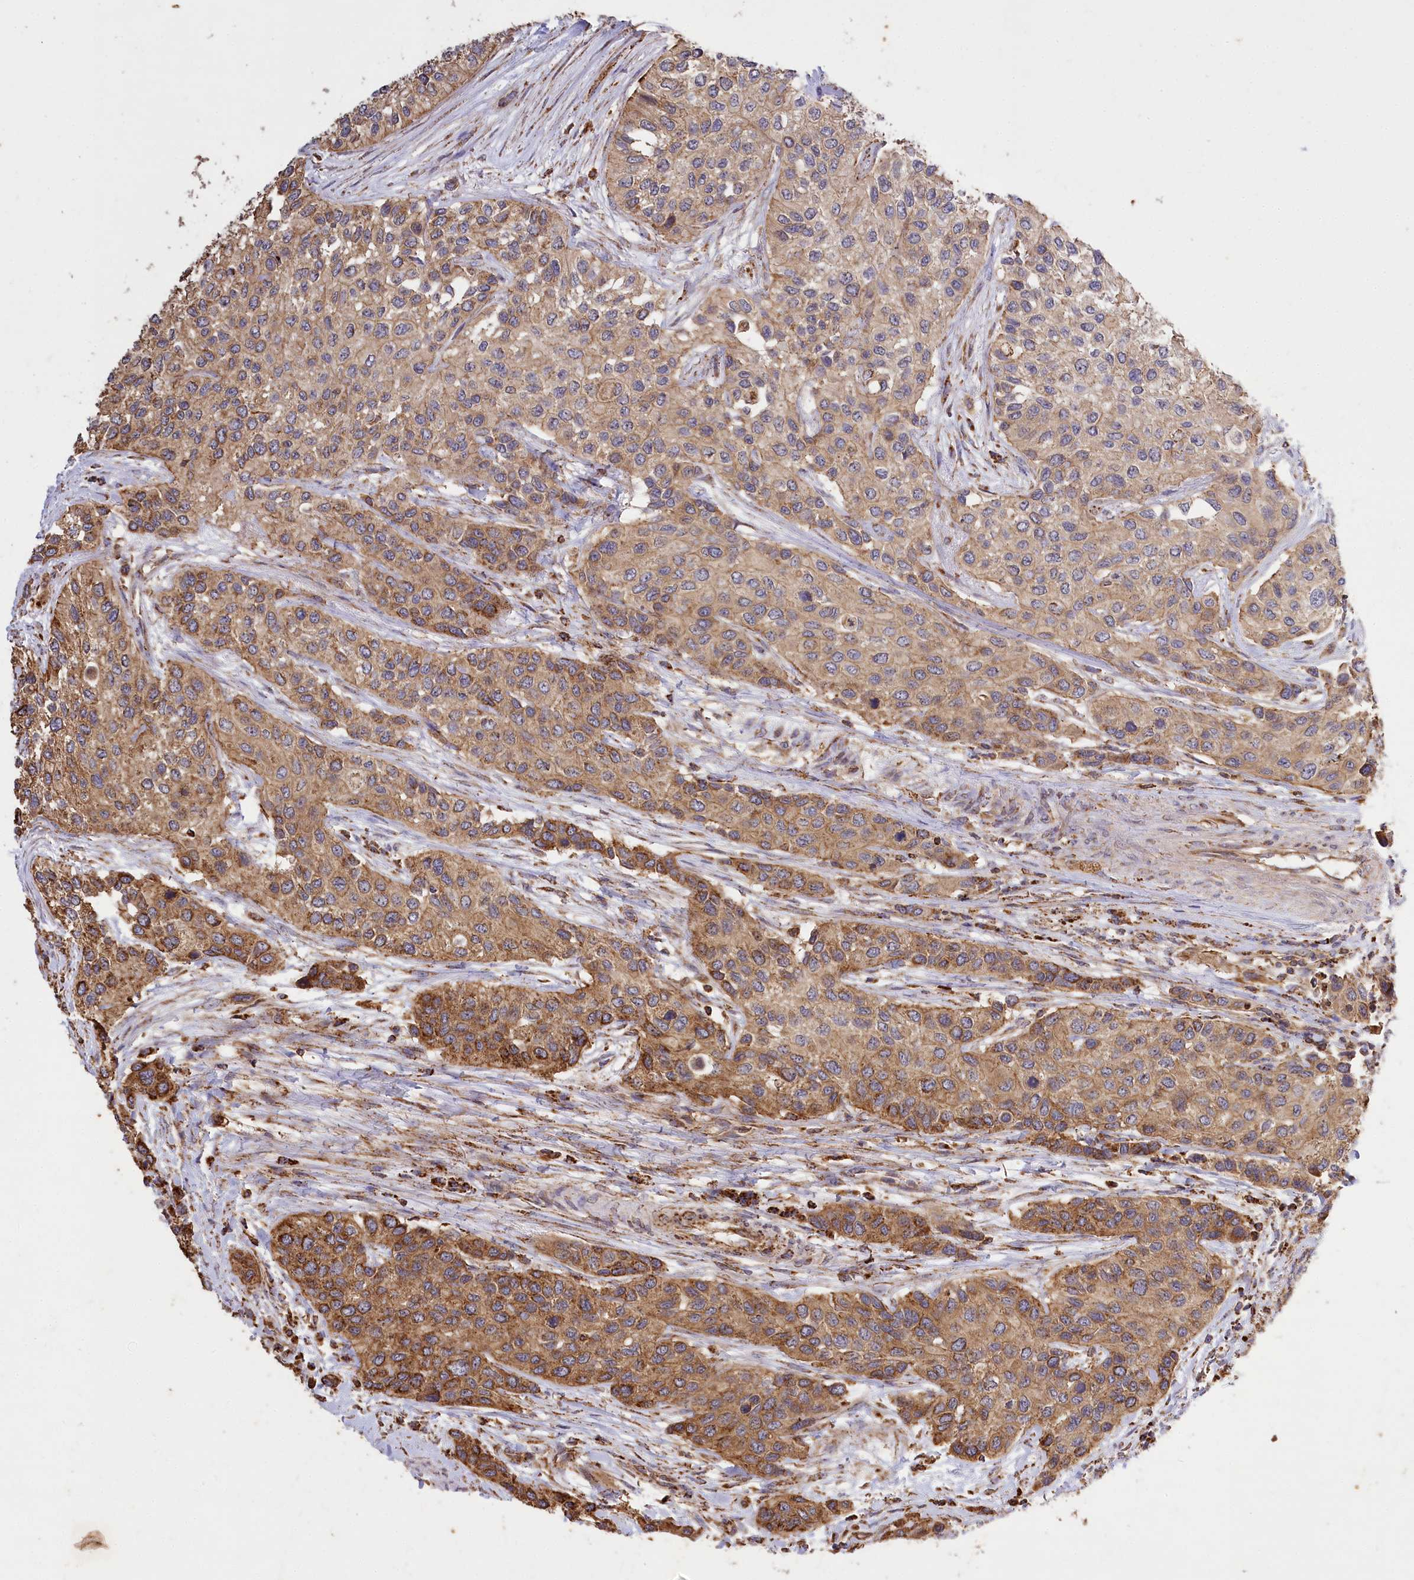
{"staining": {"intensity": "strong", "quantity": "25%-75%", "location": "cytoplasmic/membranous"}, "tissue": "urothelial cancer", "cell_type": "Tumor cells", "image_type": "cancer", "snomed": [{"axis": "morphology", "description": "Normal tissue, NOS"}, {"axis": "morphology", "description": "Urothelial carcinoma, High grade"}, {"axis": "topography", "description": "Vascular tissue"}, {"axis": "topography", "description": "Urinary bladder"}], "caption": "Brown immunohistochemical staining in human high-grade urothelial carcinoma shows strong cytoplasmic/membranous staining in about 25%-75% of tumor cells. The protein is shown in brown color, while the nuclei are stained blue.", "gene": "CARD19", "patient": {"sex": "female", "age": 56}}